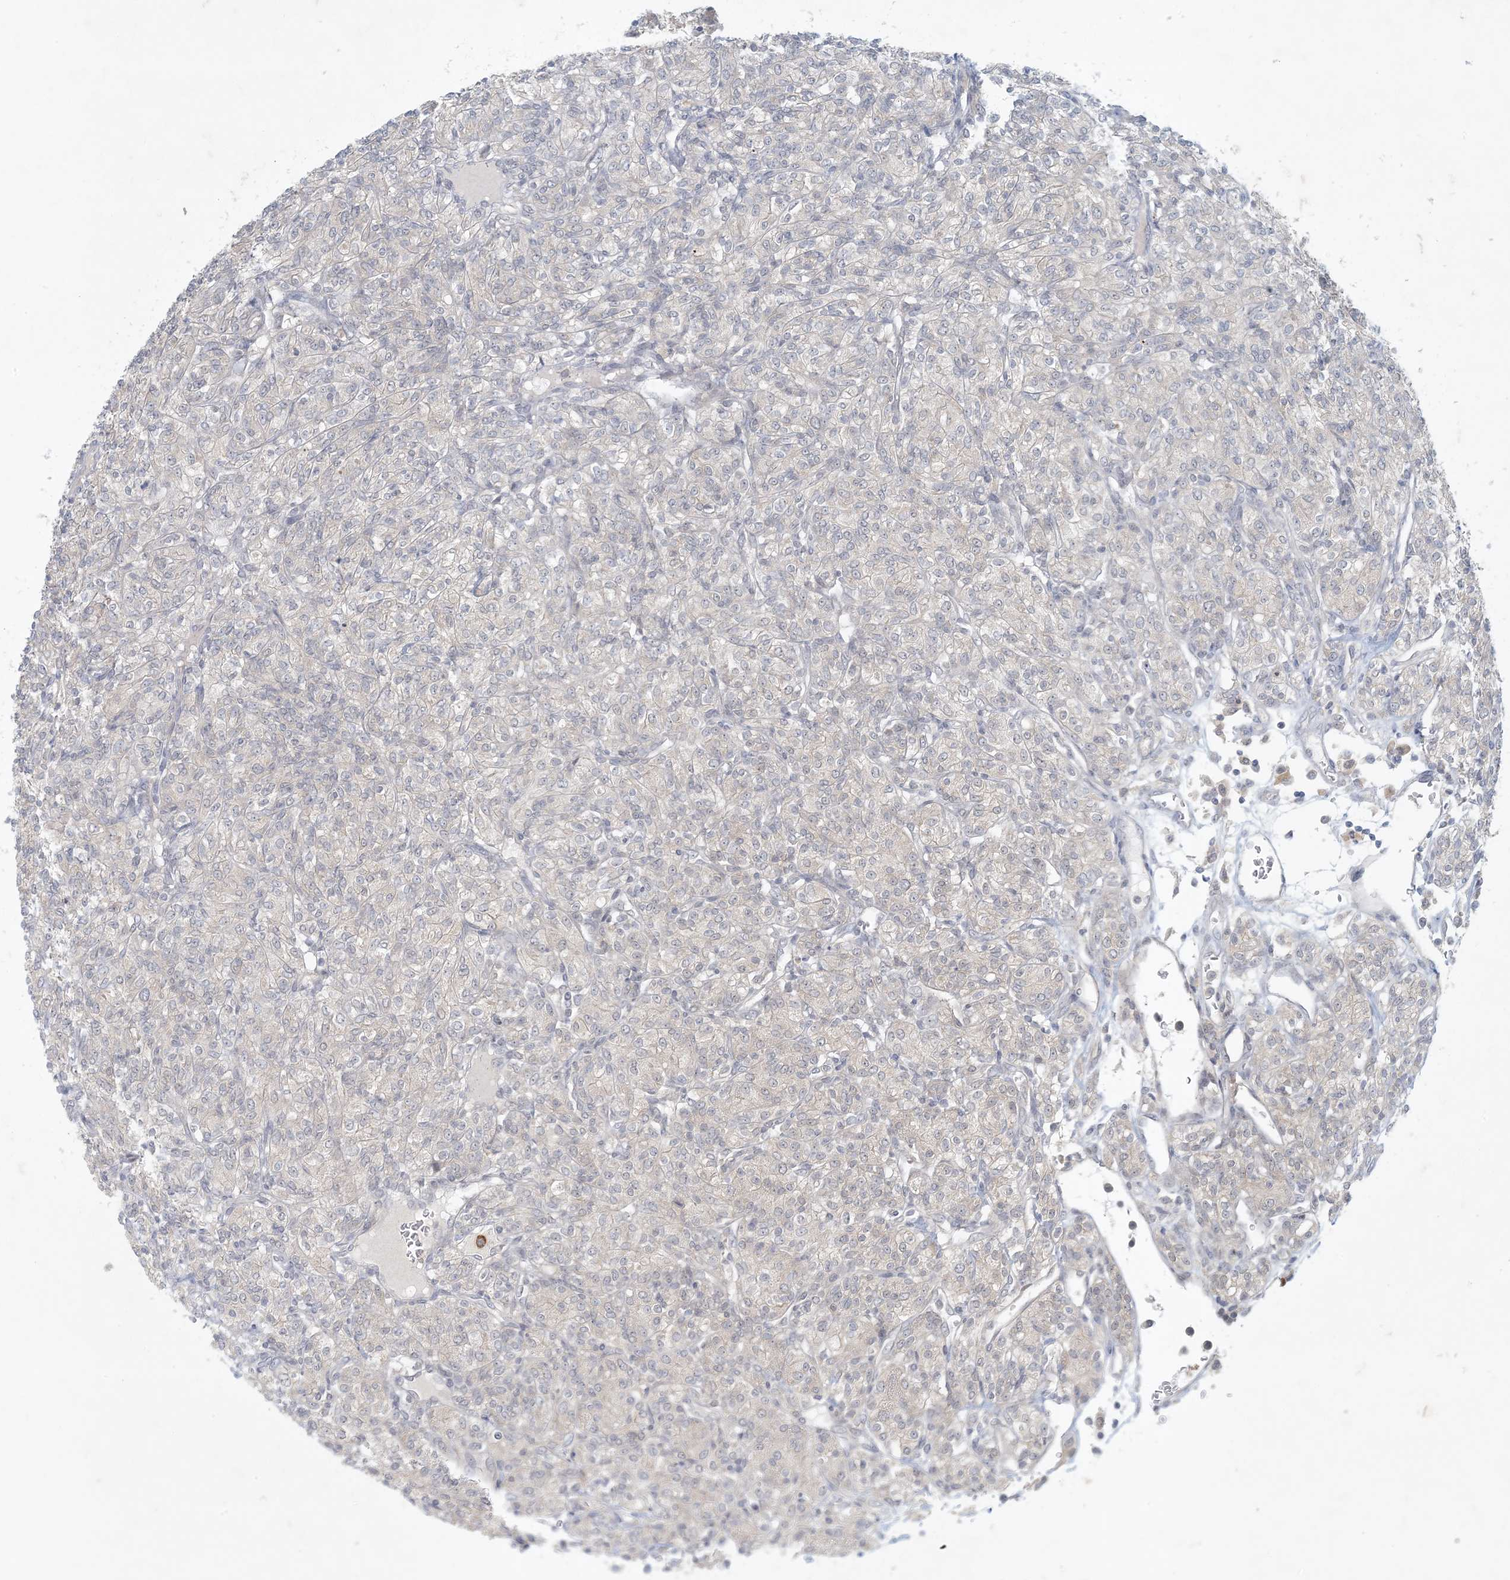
{"staining": {"intensity": "negative", "quantity": "none", "location": "none"}, "tissue": "renal cancer", "cell_type": "Tumor cells", "image_type": "cancer", "snomed": [{"axis": "morphology", "description": "Adenocarcinoma, NOS"}, {"axis": "topography", "description": "Kidney"}], "caption": "The image demonstrates no staining of tumor cells in renal cancer.", "gene": "OBI1", "patient": {"sex": "male", "age": 77}}